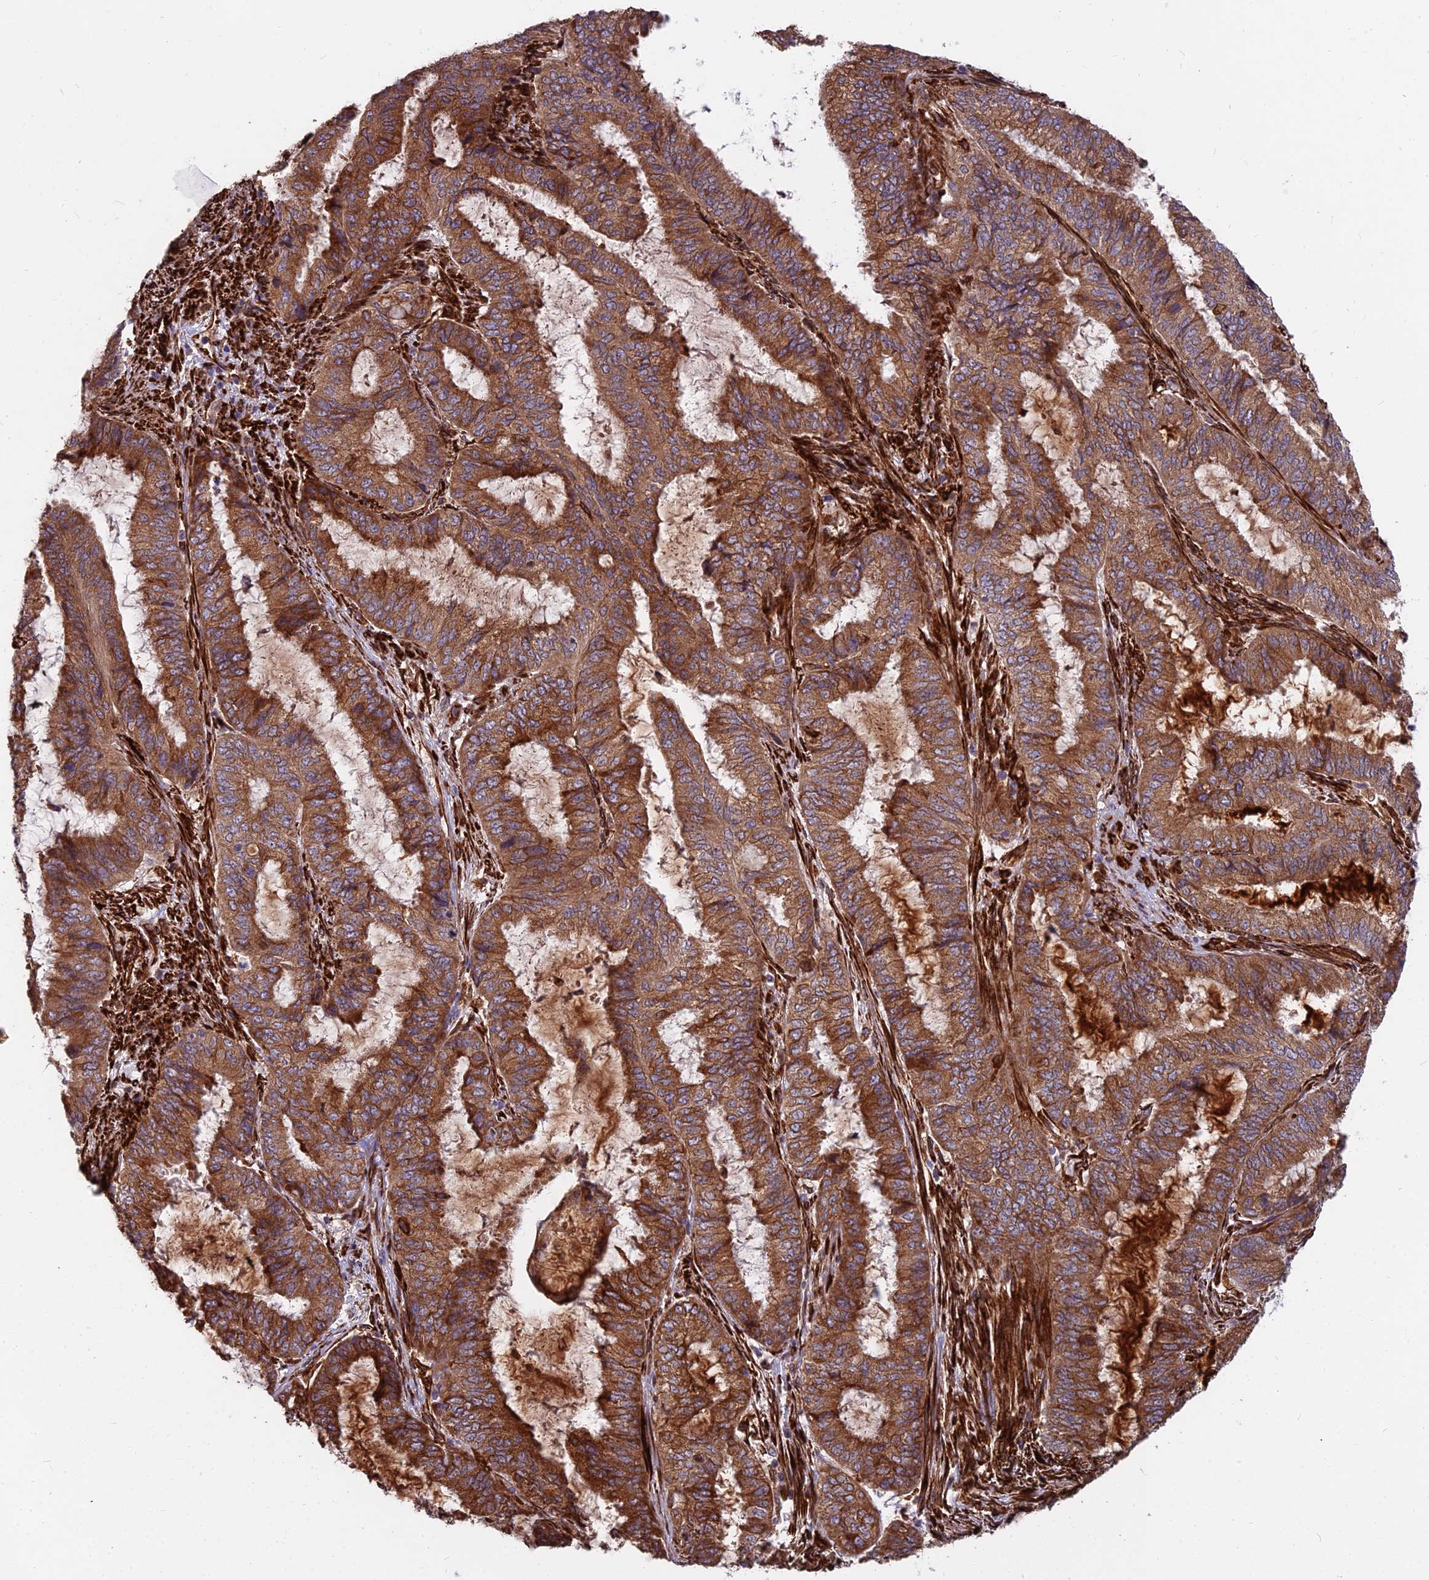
{"staining": {"intensity": "strong", "quantity": ">75%", "location": "cytoplasmic/membranous"}, "tissue": "endometrial cancer", "cell_type": "Tumor cells", "image_type": "cancer", "snomed": [{"axis": "morphology", "description": "Adenocarcinoma, NOS"}, {"axis": "topography", "description": "Endometrium"}], "caption": "A micrograph of adenocarcinoma (endometrial) stained for a protein displays strong cytoplasmic/membranous brown staining in tumor cells.", "gene": "NDUFAF7", "patient": {"sex": "female", "age": 51}}